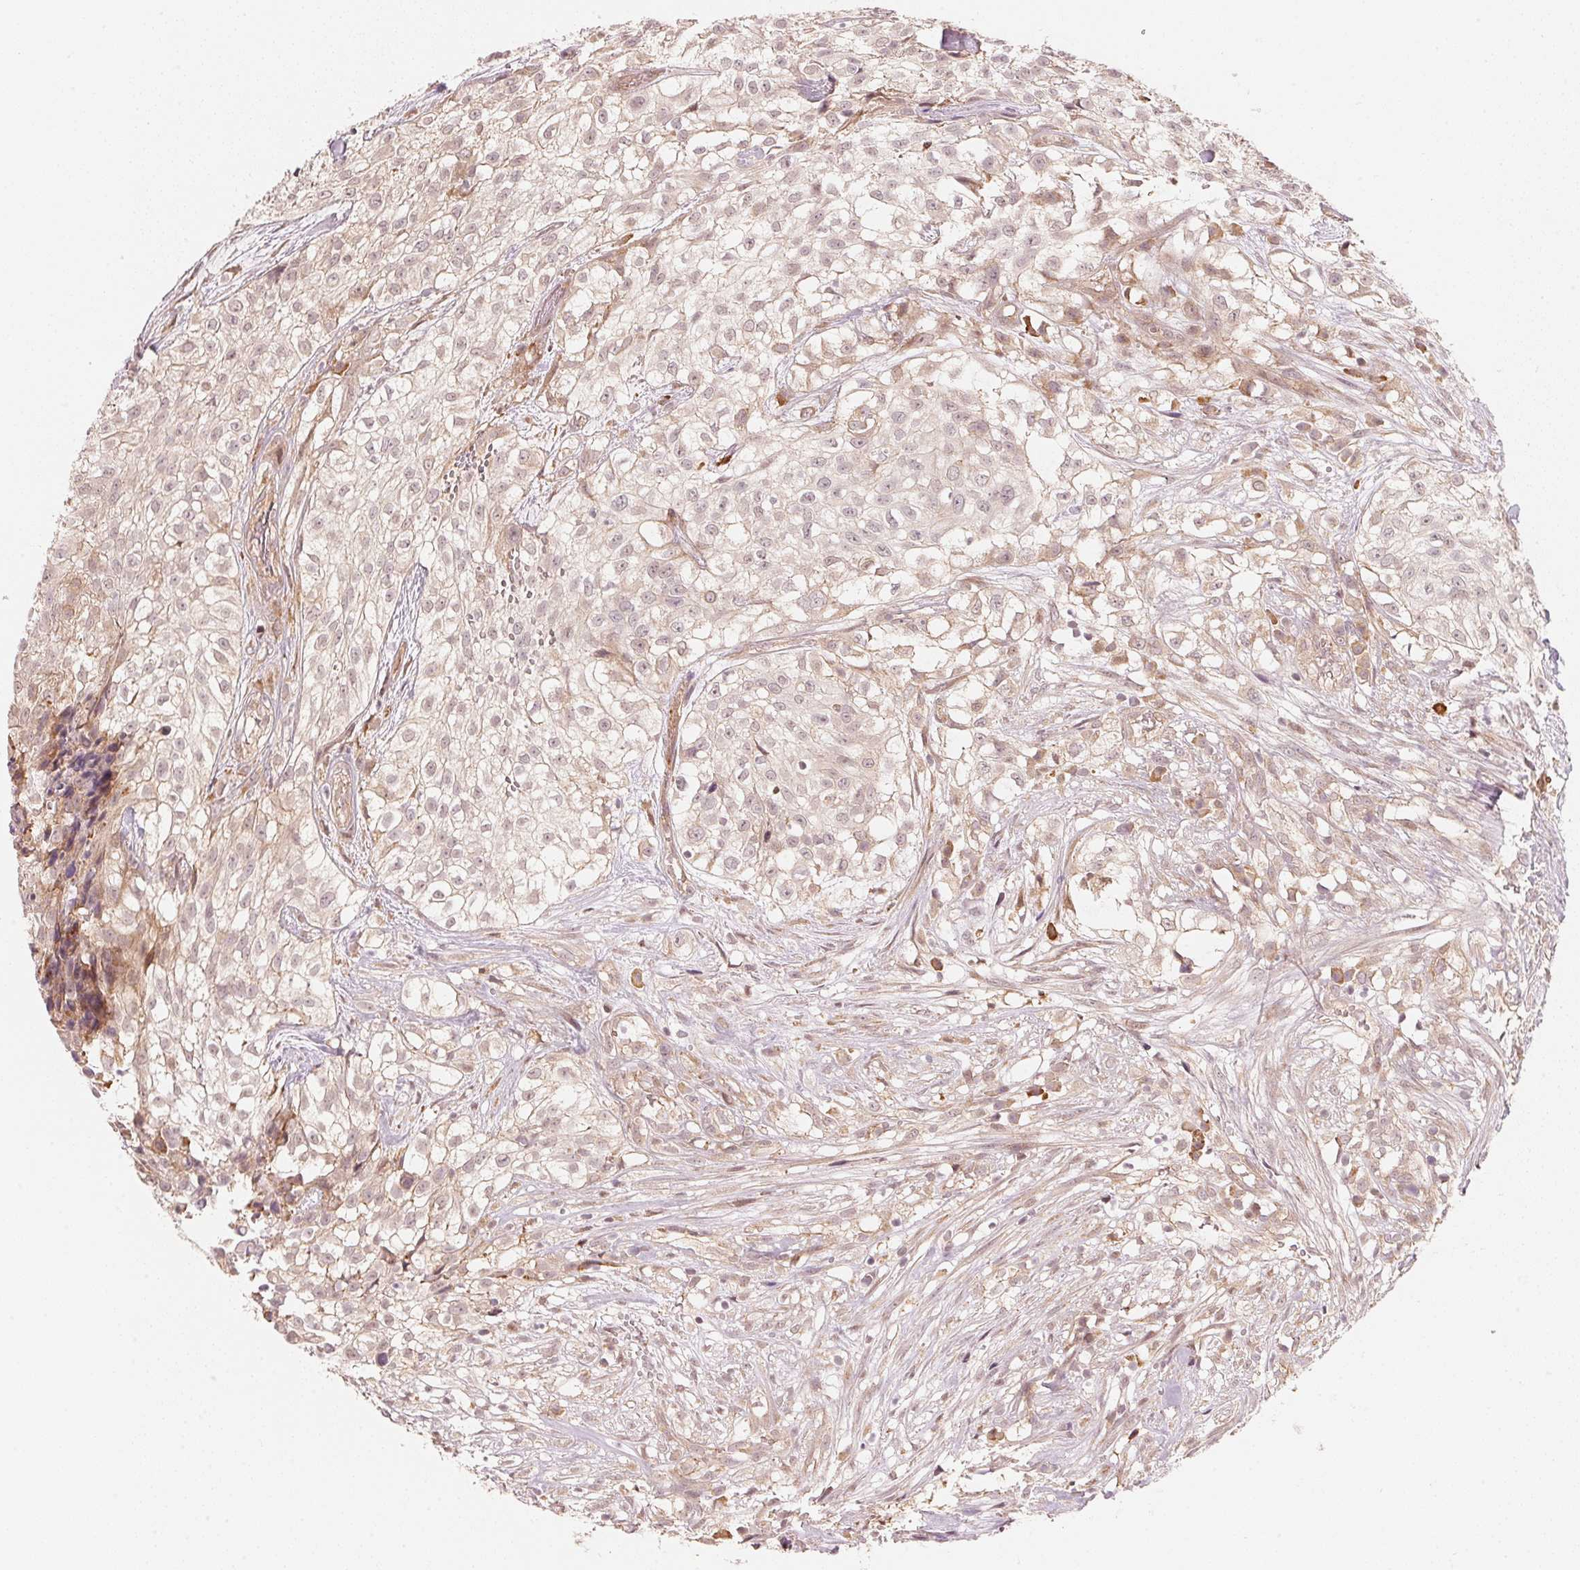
{"staining": {"intensity": "weak", "quantity": "<25%", "location": "cytoplasmic/membranous"}, "tissue": "urothelial cancer", "cell_type": "Tumor cells", "image_type": "cancer", "snomed": [{"axis": "morphology", "description": "Urothelial carcinoma, High grade"}, {"axis": "topography", "description": "Urinary bladder"}], "caption": "Immunohistochemistry (IHC) histopathology image of neoplastic tissue: human urothelial cancer stained with DAB (3,3'-diaminobenzidine) shows no significant protein expression in tumor cells.", "gene": "PRKN", "patient": {"sex": "male", "age": 56}}